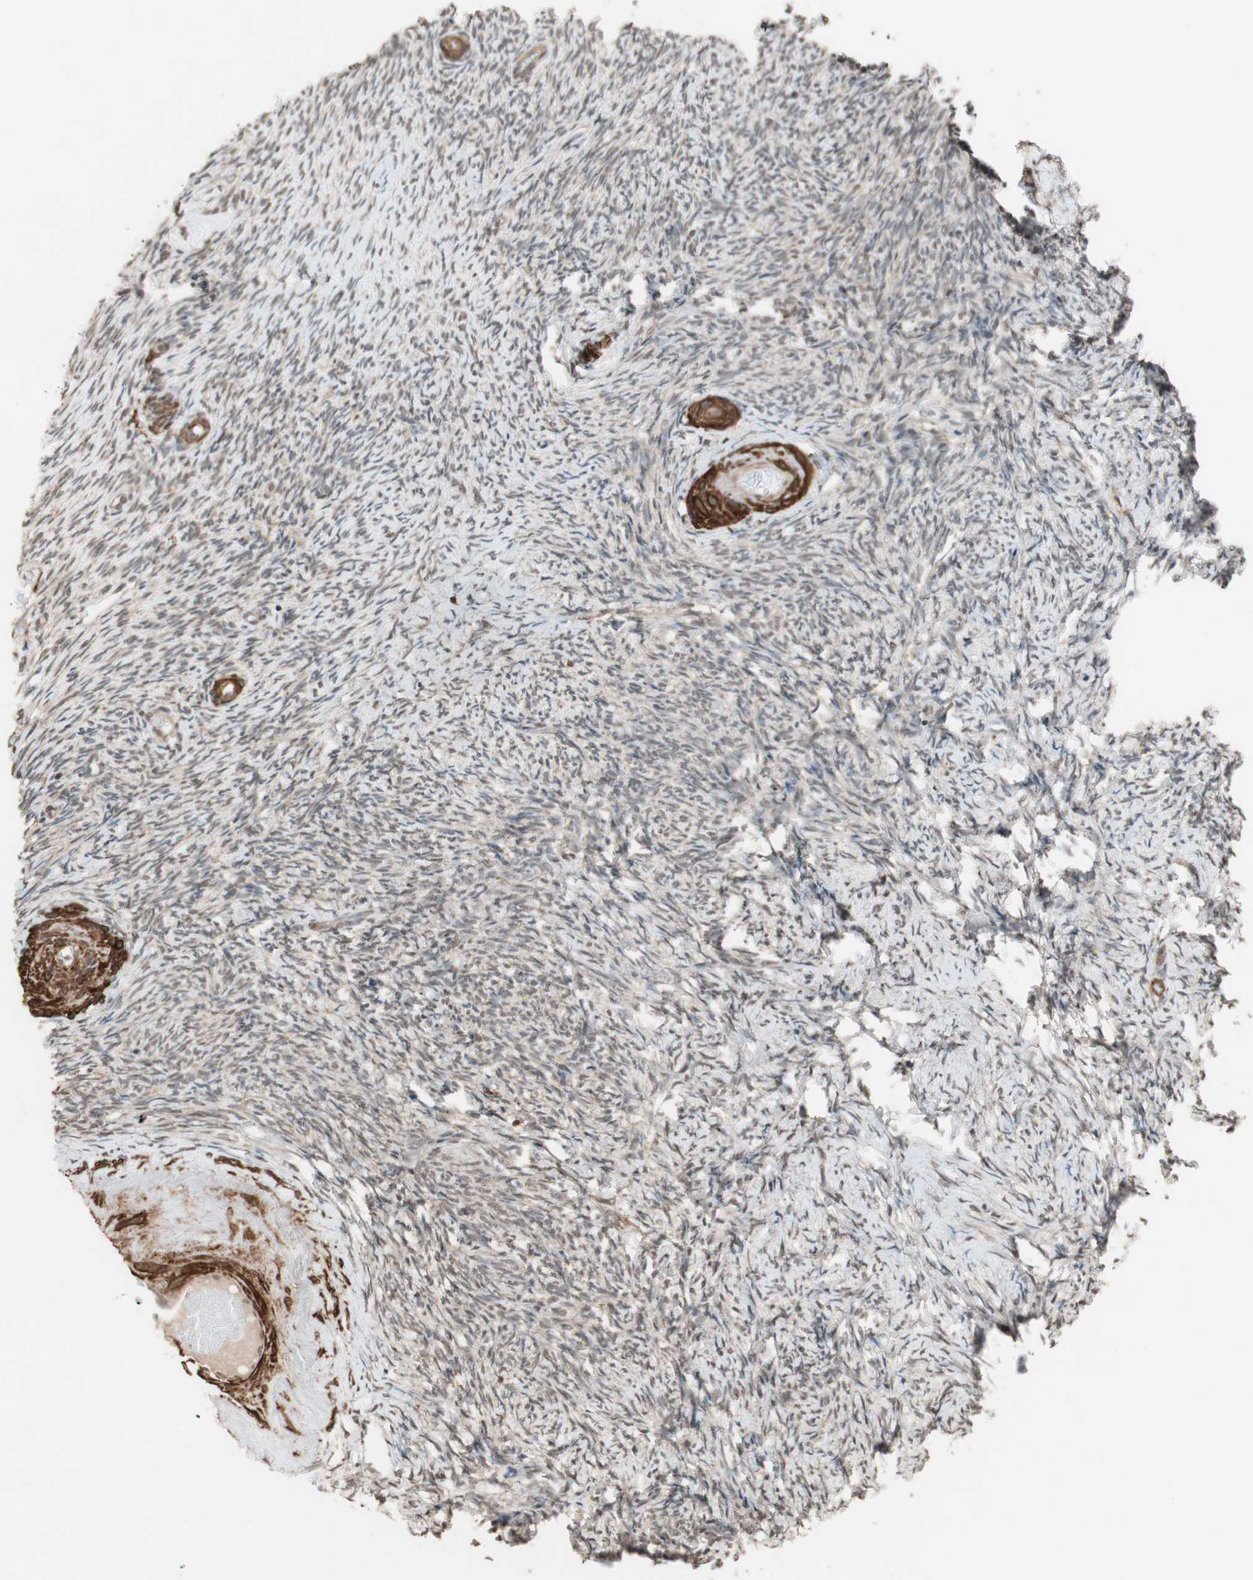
{"staining": {"intensity": "weak", "quantity": "25%-75%", "location": "cytoplasmic/membranous"}, "tissue": "ovary", "cell_type": "Follicle cells", "image_type": "normal", "snomed": [{"axis": "morphology", "description": "Normal tissue, NOS"}, {"axis": "topography", "description": "Ovary"}], "caption": "Unremarkable ovary reveals weak cytoplasmic/membranous staining in about 25%-75% of follicle cells, visualized by immunohistochemistry.", "gene": "DRAP1", "patient": {"sex": "female", "age": 60}}